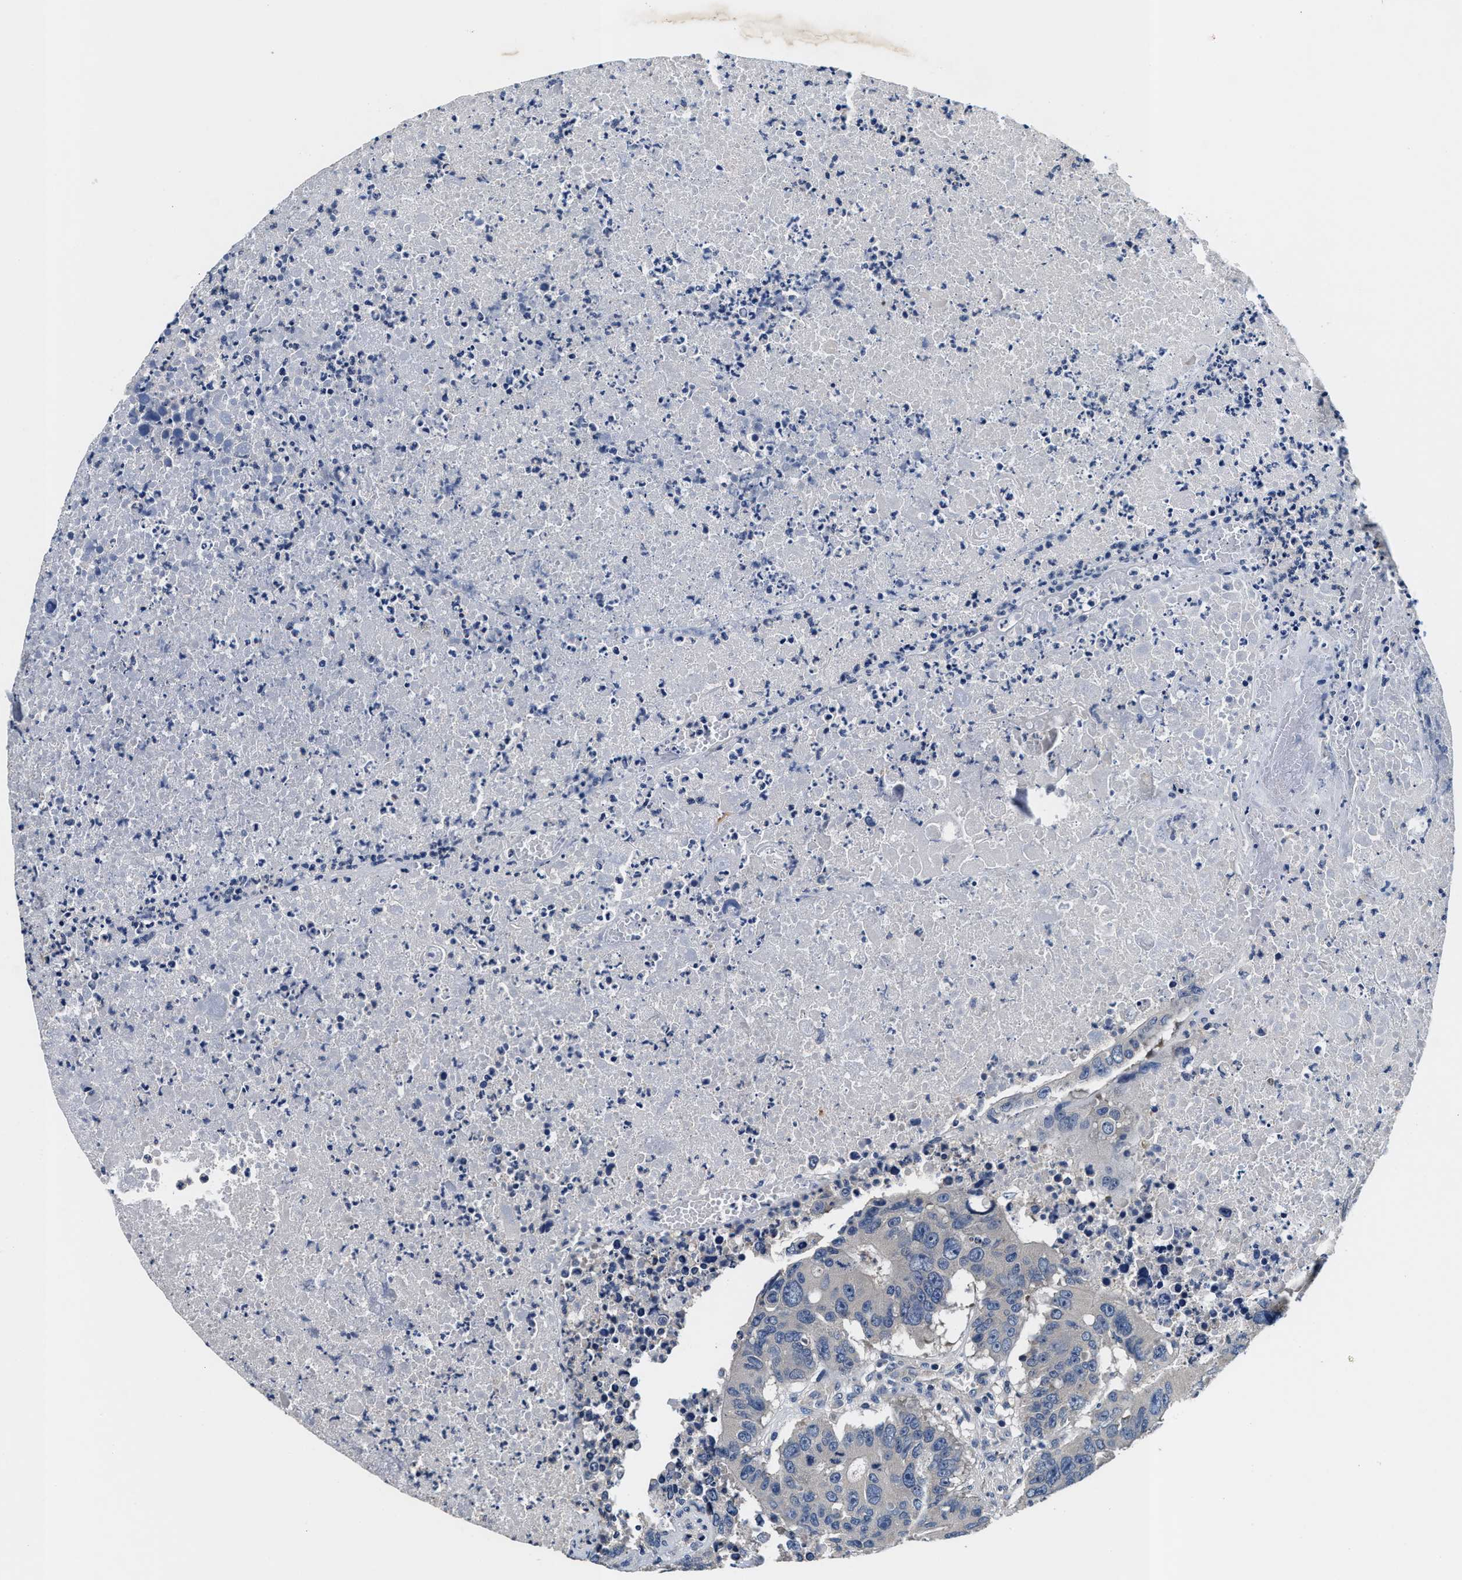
{"staining": {"intensity": "negative", "quantity": "none", "location": "none"}, "tissue": "colorectal cancer", "cell_type": "Tumor cells", "image_type": "cancer", "snomed": [{"axis": "morphology", "description": "Adenocarcinoma, NOS"}, {"axis": "topography", "description": "Colon"}], "caption": "Immunohistochemistry of colorectal adenocarcinoma displays no expression in tumor cells. Brightfield microscopy of IHC stained with DAB (3,3'-diaminobenzidine) (brown) and hematoxylin (blue), captured at high magnification.", "gene": "ANKIB1", "patient": {"sex": "male", "age": 87}}